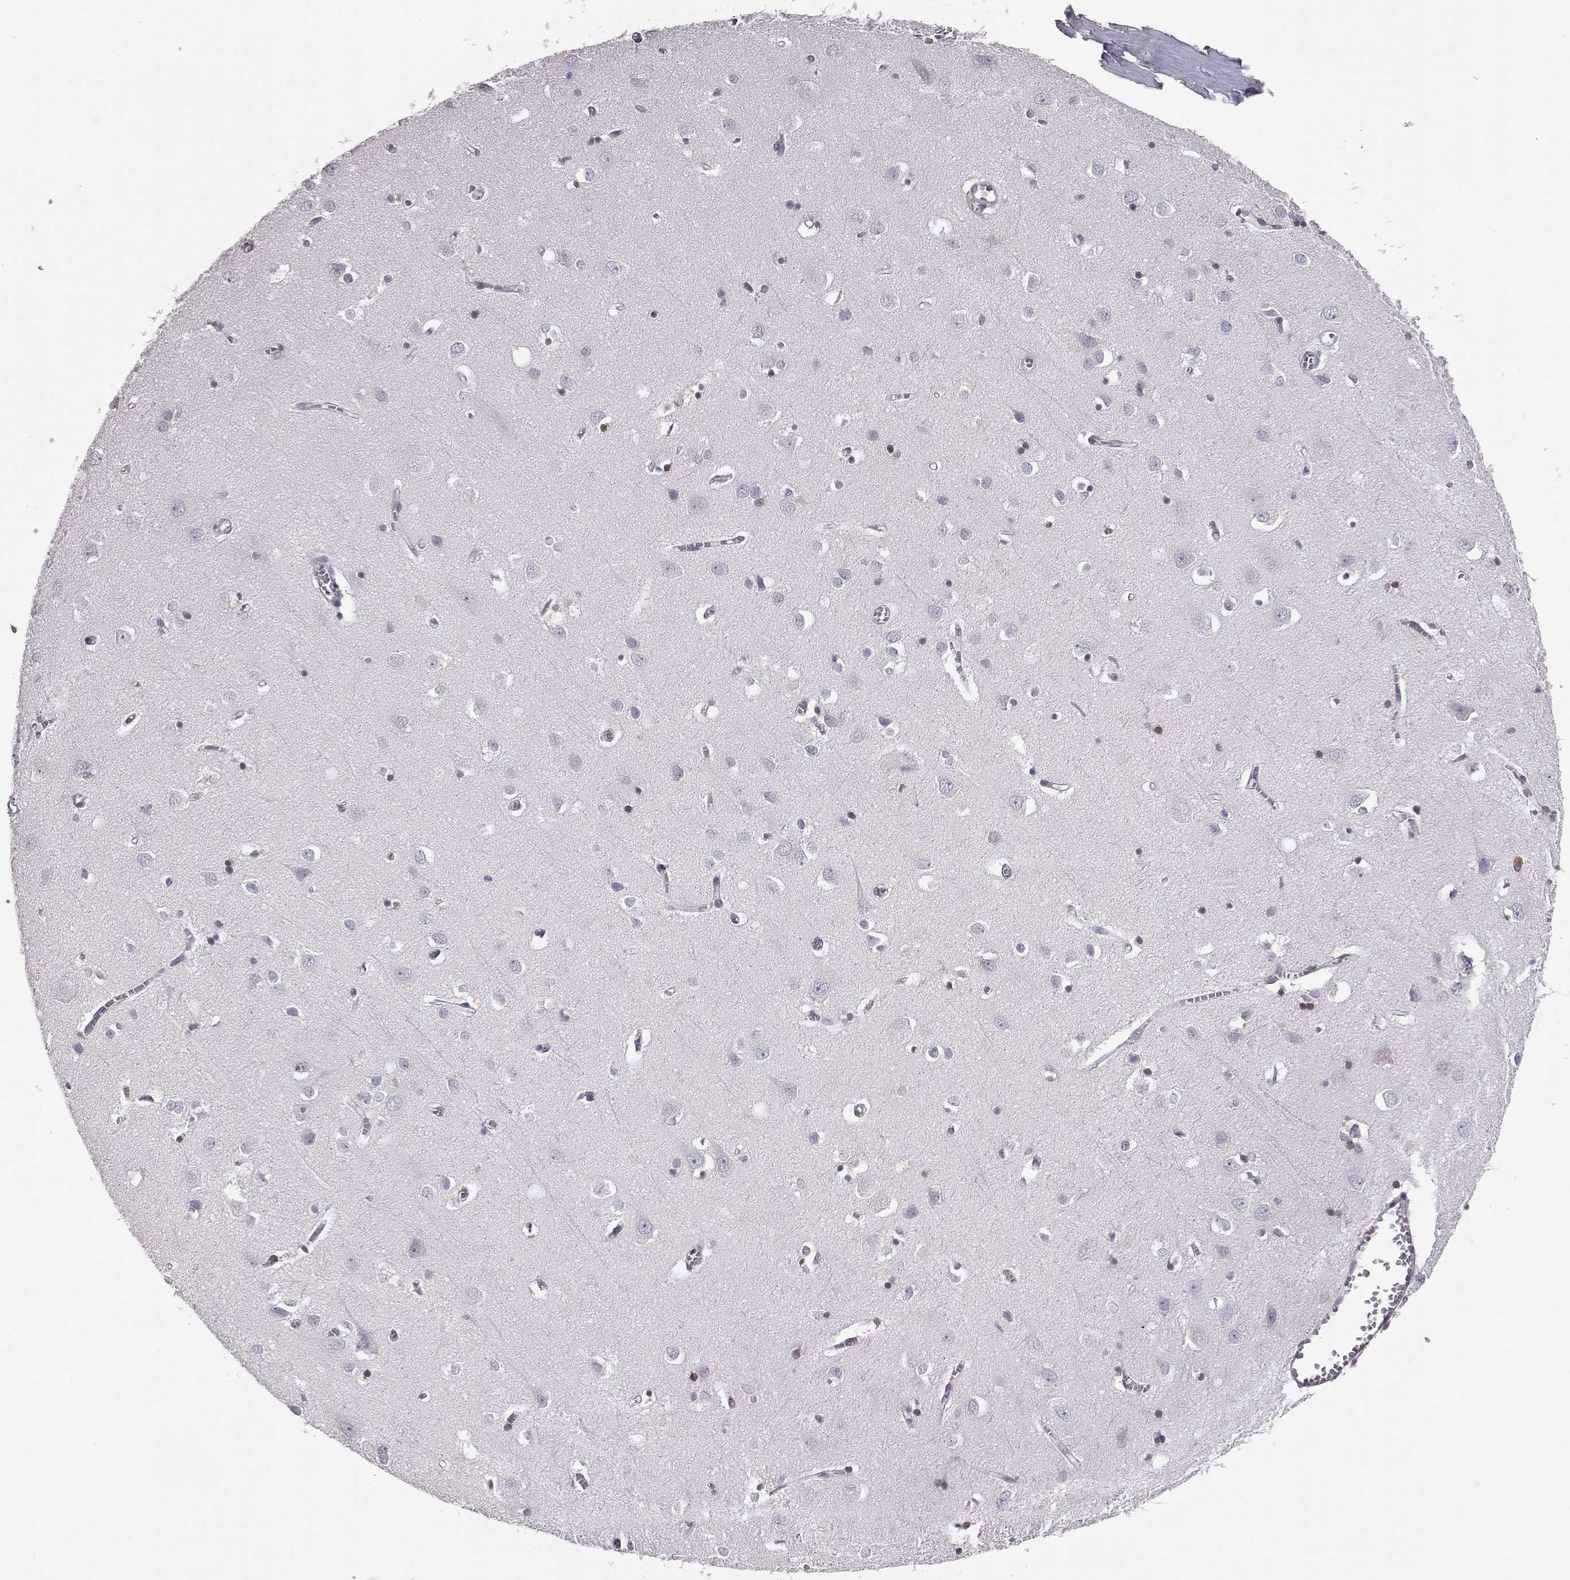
{"staining": {"intensity": "negative", "quantity": "none", "location": "none"}, "tissue": "cerebral cortex", "cell_type": "Endothelial cells", "image_type": "normal", "snomed": [{"axis": "morphology", "description": "Normal tissue, NOS"}, {"axis": "topography", "description": "Cerebral cortex"}], "caption": "A high-resolution micrograph shows immunohistochemistry staining of benign cerebral cortex, which shows no significant positivity in endothelial cells. The staining was performed using DAB (3,3'-diaminobenzidine) to visualize the protein expression in brown, while the nuclei were stained in blue with hematoxylin (Magnification: 20x).", "gene": "ELOVL5", "patient": {"sex": "male", "age": 70}}